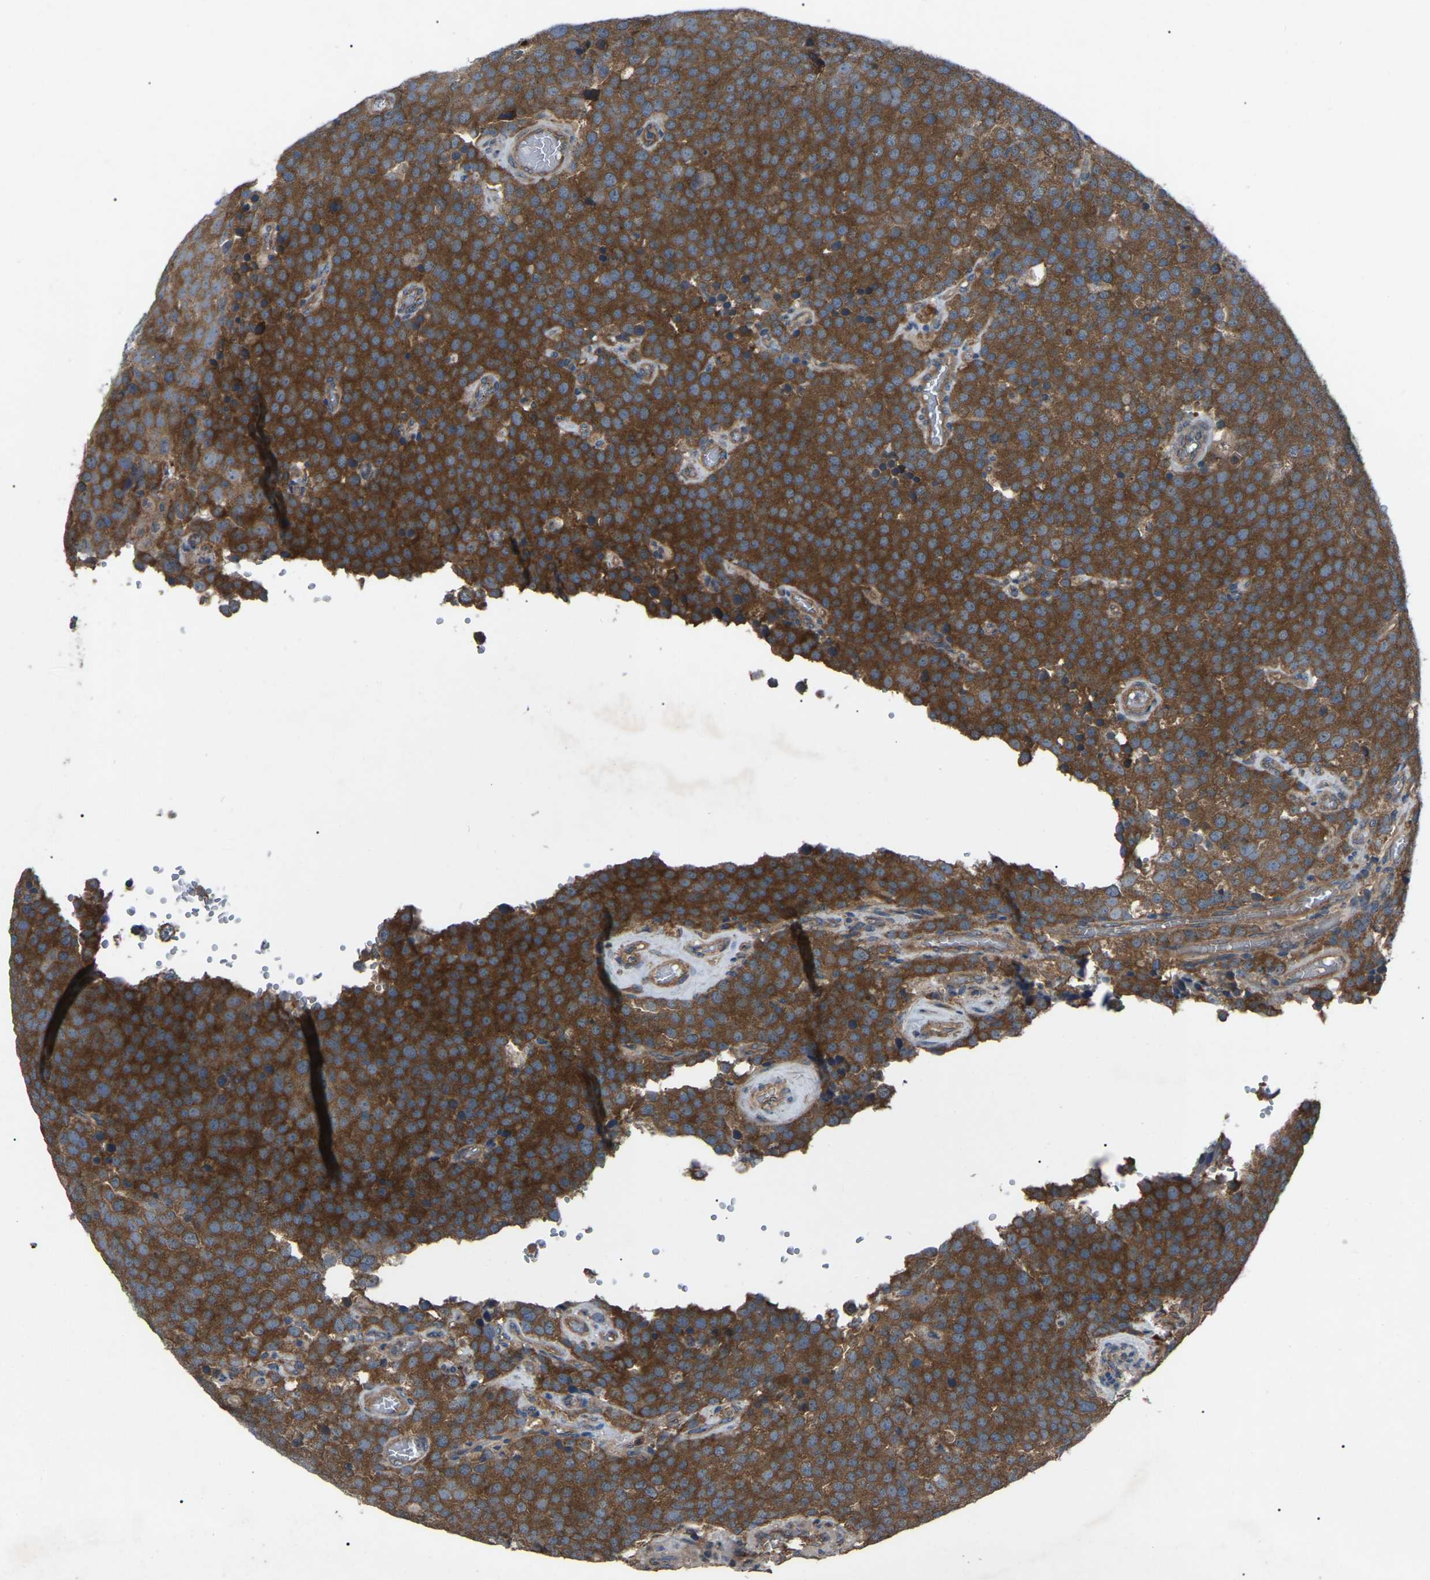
{"staining": {"intensity": "strong", "quantity": ">75%", "location": "cytoplasmic/membranous"}, "tissue": "testis cancer", "cell_type": "Tumor cells", "image_type": "cancer", "snomed": [{"axis": "morphology", "description": "Normal tissue, NOS"}, {"axis": "morphology", "description": "Seminoma, NOS"}, {"axis": "topography", "description": "Testis"}], "caption": "Tumor cells reveal high levels of strong cytoplasmic/membranous expression in approximately >75% of cells in human seminoma (testis).", "gene": "AIMP1", "patient": {"sex": "male", "age": 71}}